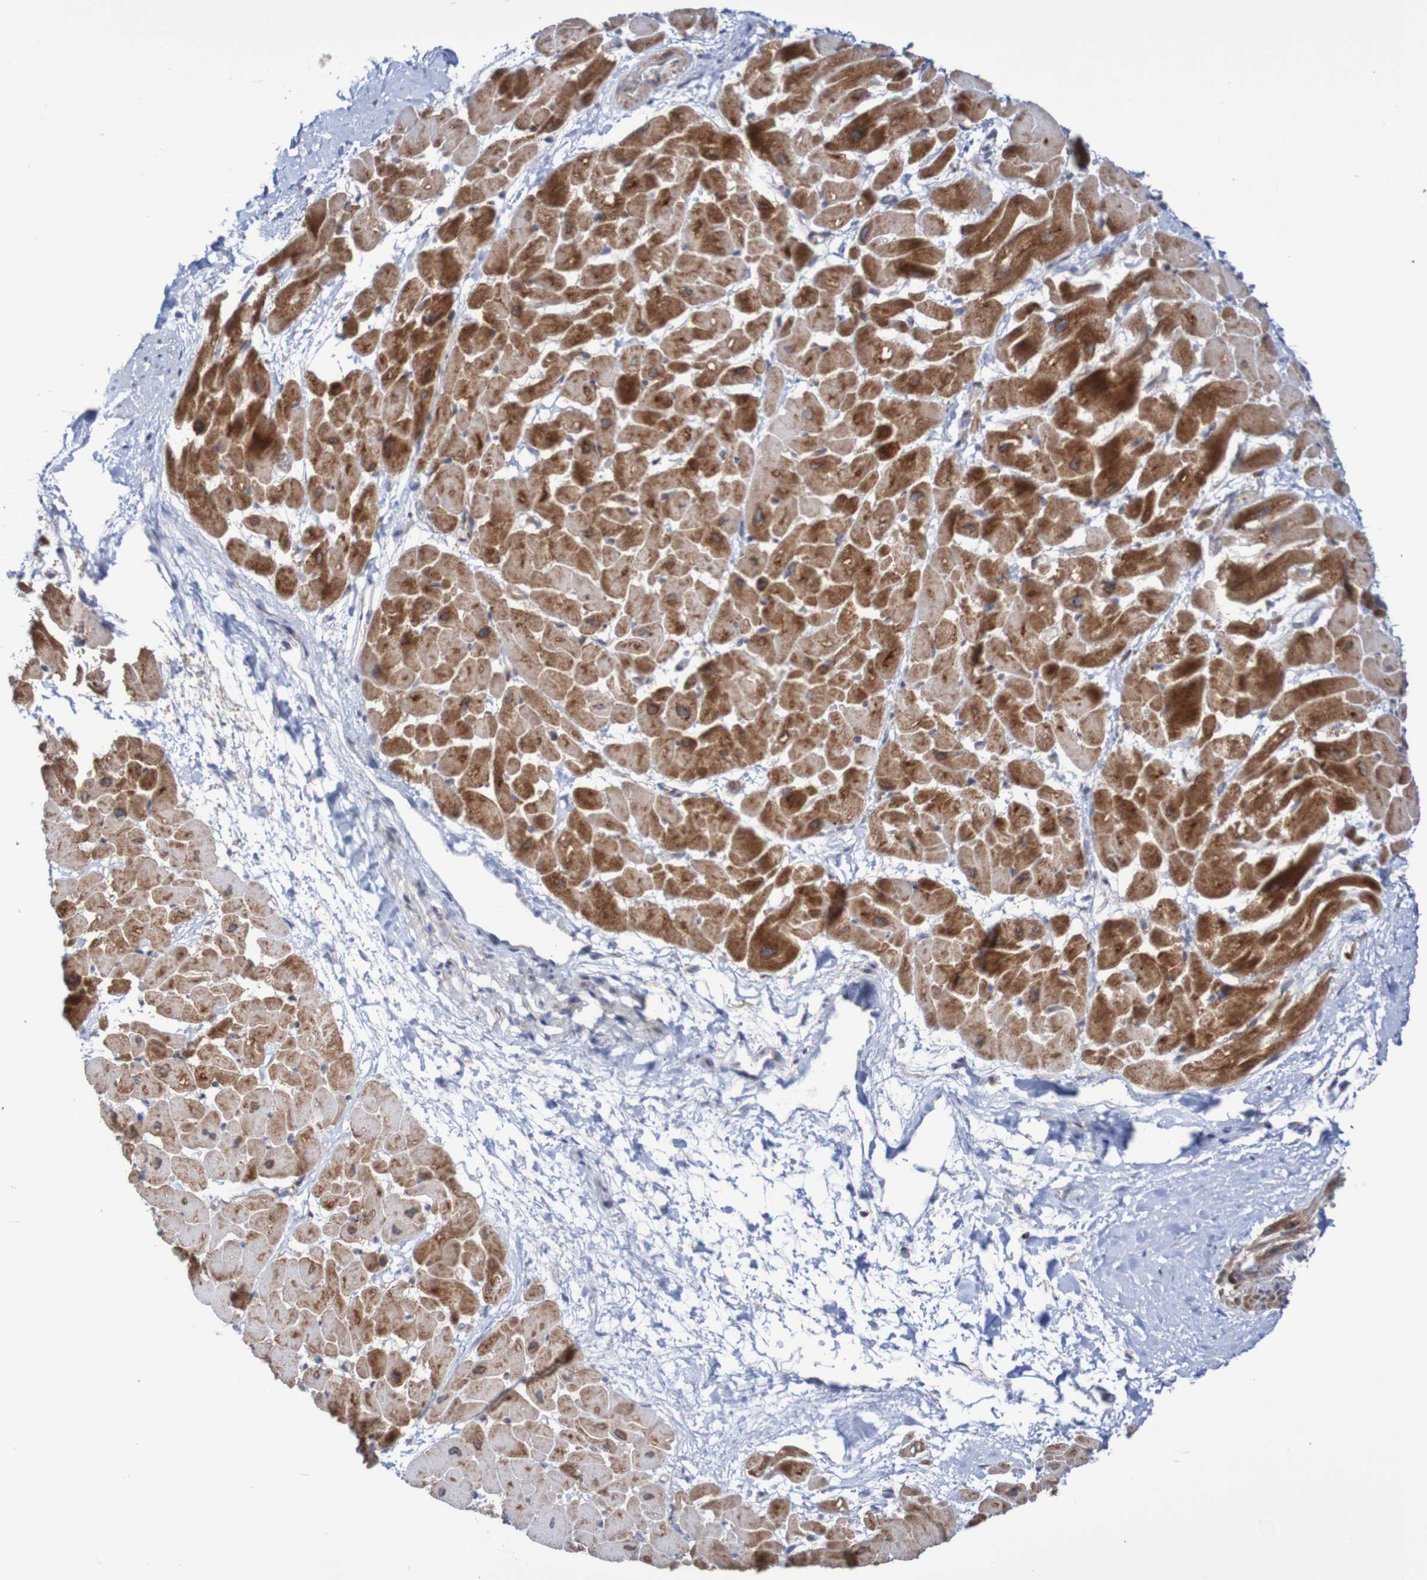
{"staining": {"intensity": "strong", "quantity": ">75%", "location": "cytoplasmic/membranous"}, "tissue": "heart muscle", "cell_type": "Cardiomyocytes", "image_type": "normal", "snomed": [{"axis": "morphology", "description": "Normal tissue, NOS"}, {"axis": "topography", "description": "Heart"}], "caption": "Immunohistochemistry of unremarkable heart muscle shows high levels of strong cytoplasmic/membranous staining in approximately >75% of cardiomyocytes. Nuclei are stained in blue.", "gene": "FXR2", "patient": {"sex": "male", "age": 45}}